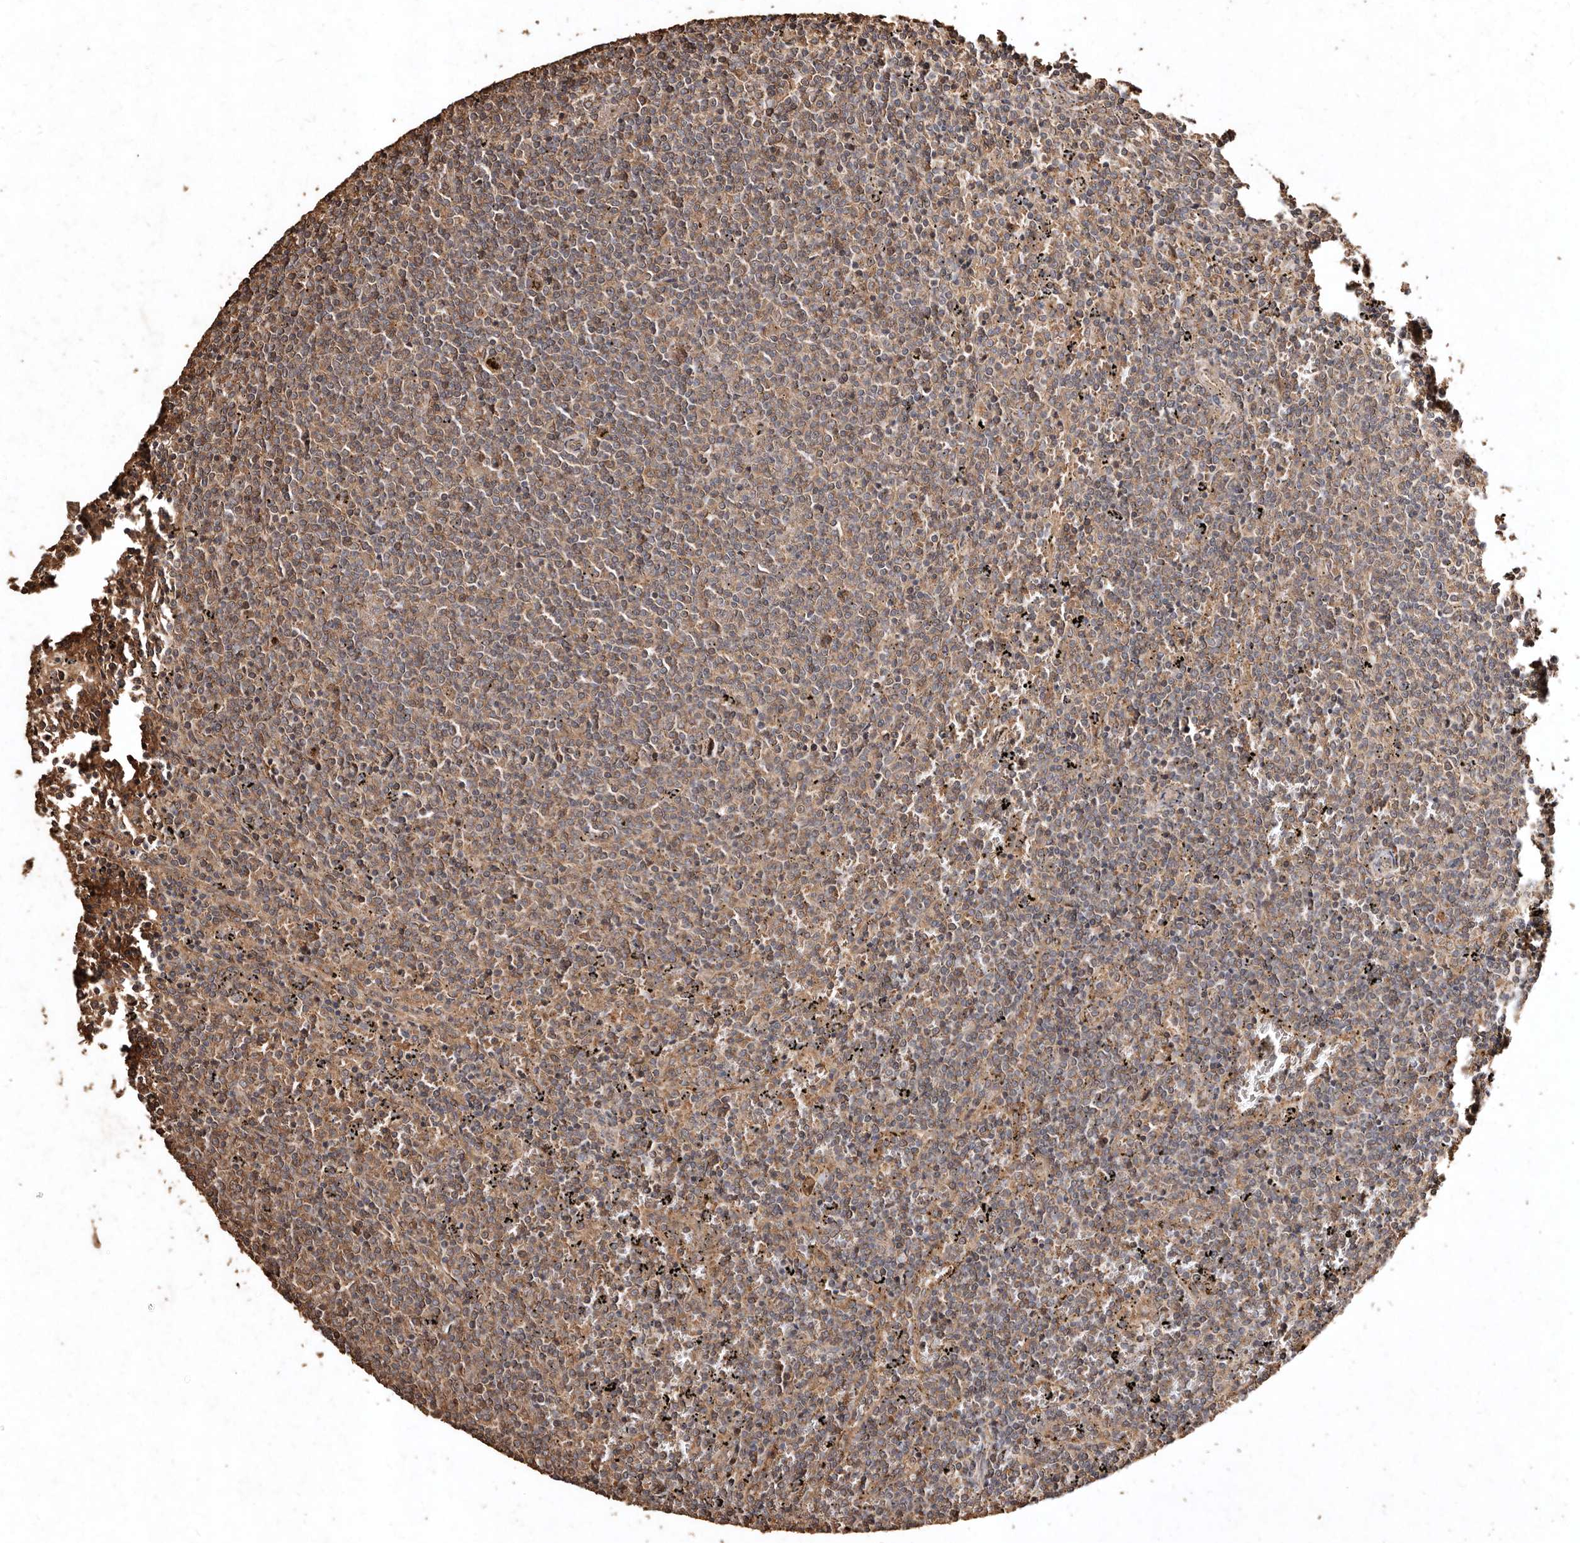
{"staining": {"intensity": "moderate", "quantity": "25%-75%", "location": "cytoplasmic/membranous"}, "tissue": "lymphoma", "cell_type": "Tumor cells", "image_type": "cancer", "snomed": [{"axis": "morphology", "description": "Malignant lymphoma, non-Hodgkin's type, Low grade"}, {"axis": "topography", "description": "Spleen"}], "caption": "A high-resolution photomicrograph shows immunohistochemistry (IHC) staining of lymphoma, which shows moderate cytoplasmic/membranous staining in approximately 25%-75% of tumor cells.", "gene": "FARS2", "patient": {"sex": "female", "age": 50}}